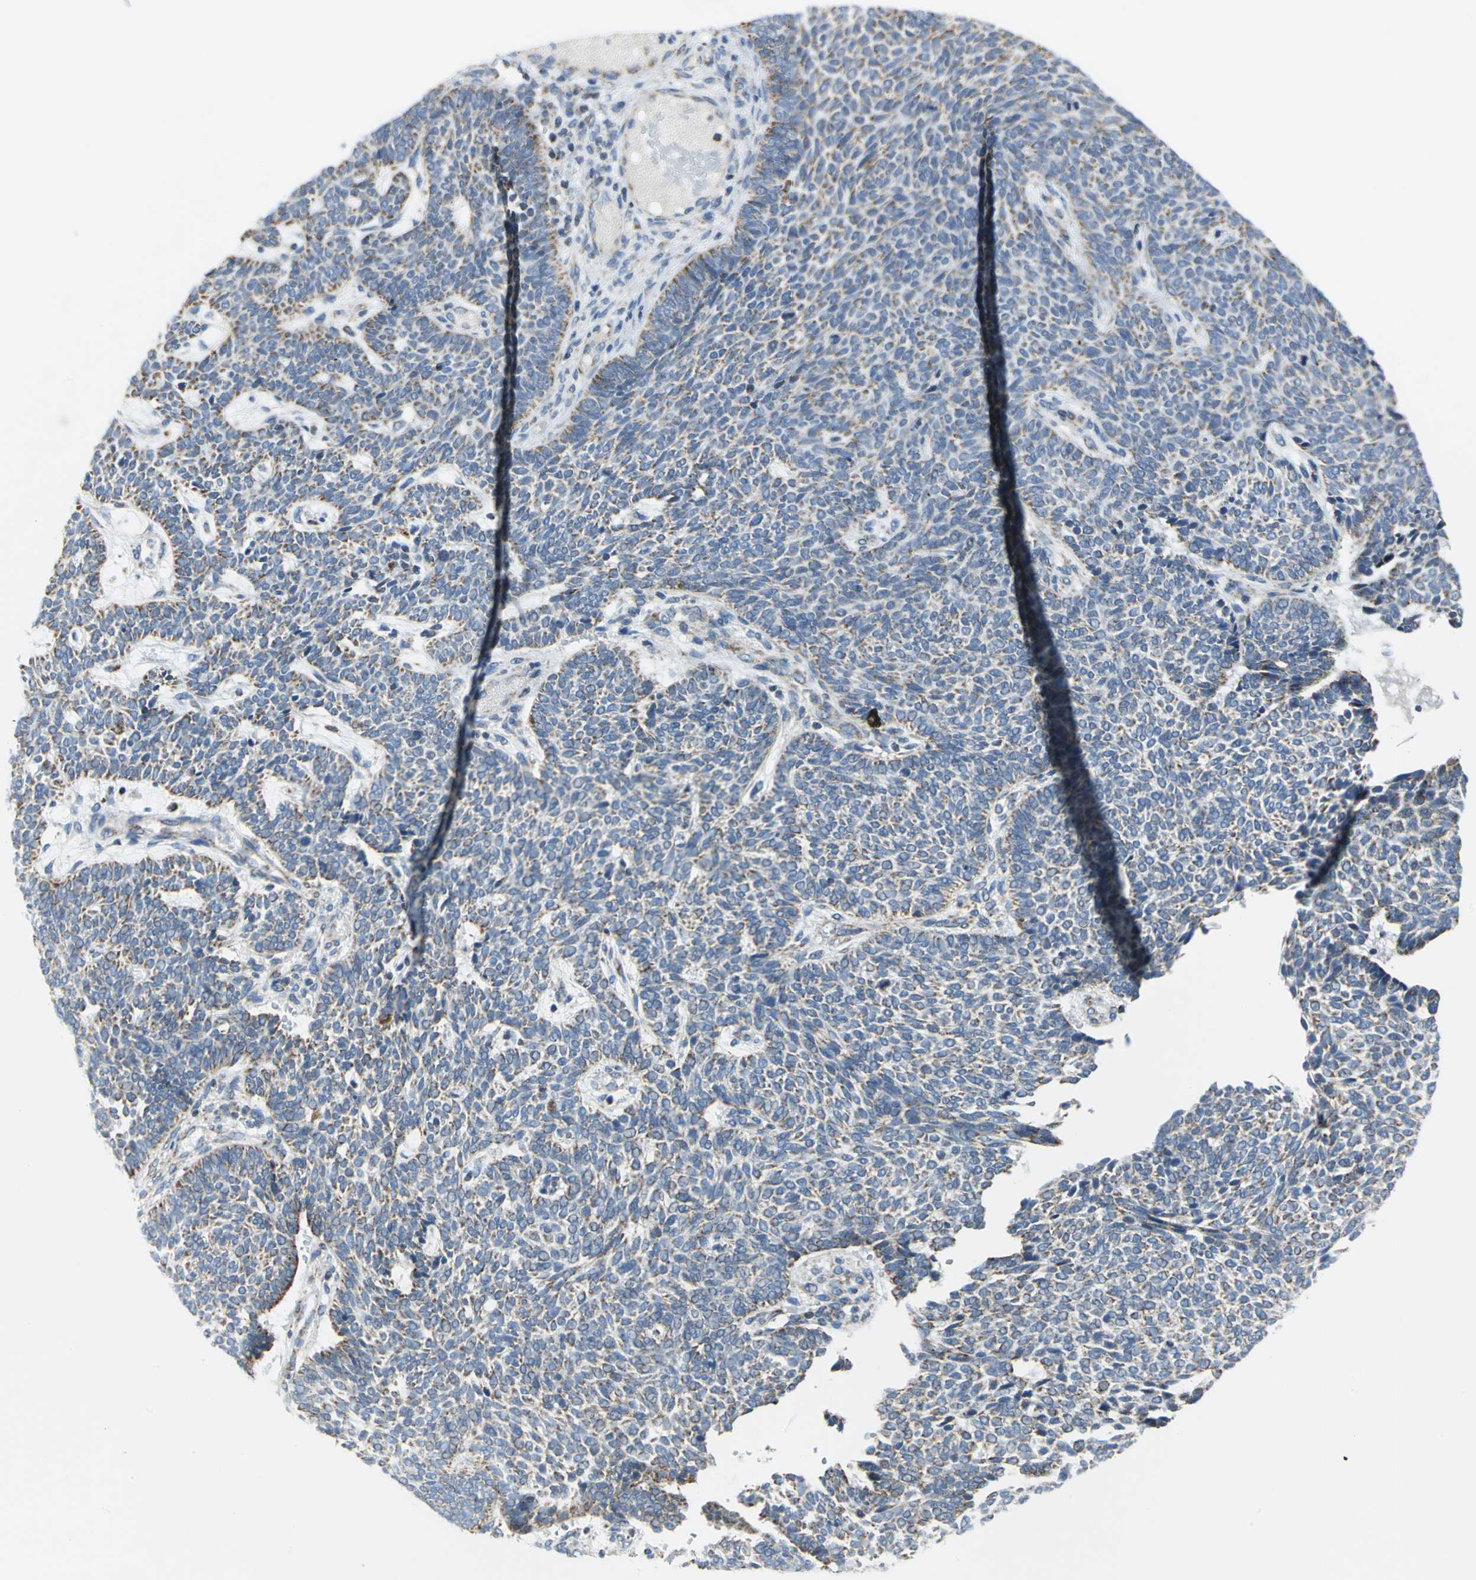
{"staining": {"intensity": "weak", "quantity": "<25%", "location": "cytoplasmic/membranous"}, "tissue": "skin cancer", "cell_type": "Tumor cells", "image_type": "cancer", "snomed": [{"axis": "morphology", "description": "Normal tissue, NOS"}, {"axis": "morphology", "description": "Basal cell carcinoma"}, {"axis": "topography", "description": "Skin"}], "caption": "Tumor cells show no significant expression in basal cell carcinoma (skin).", "gene": "NTRK1", "patient": {"sex": "male", "age": 87}}